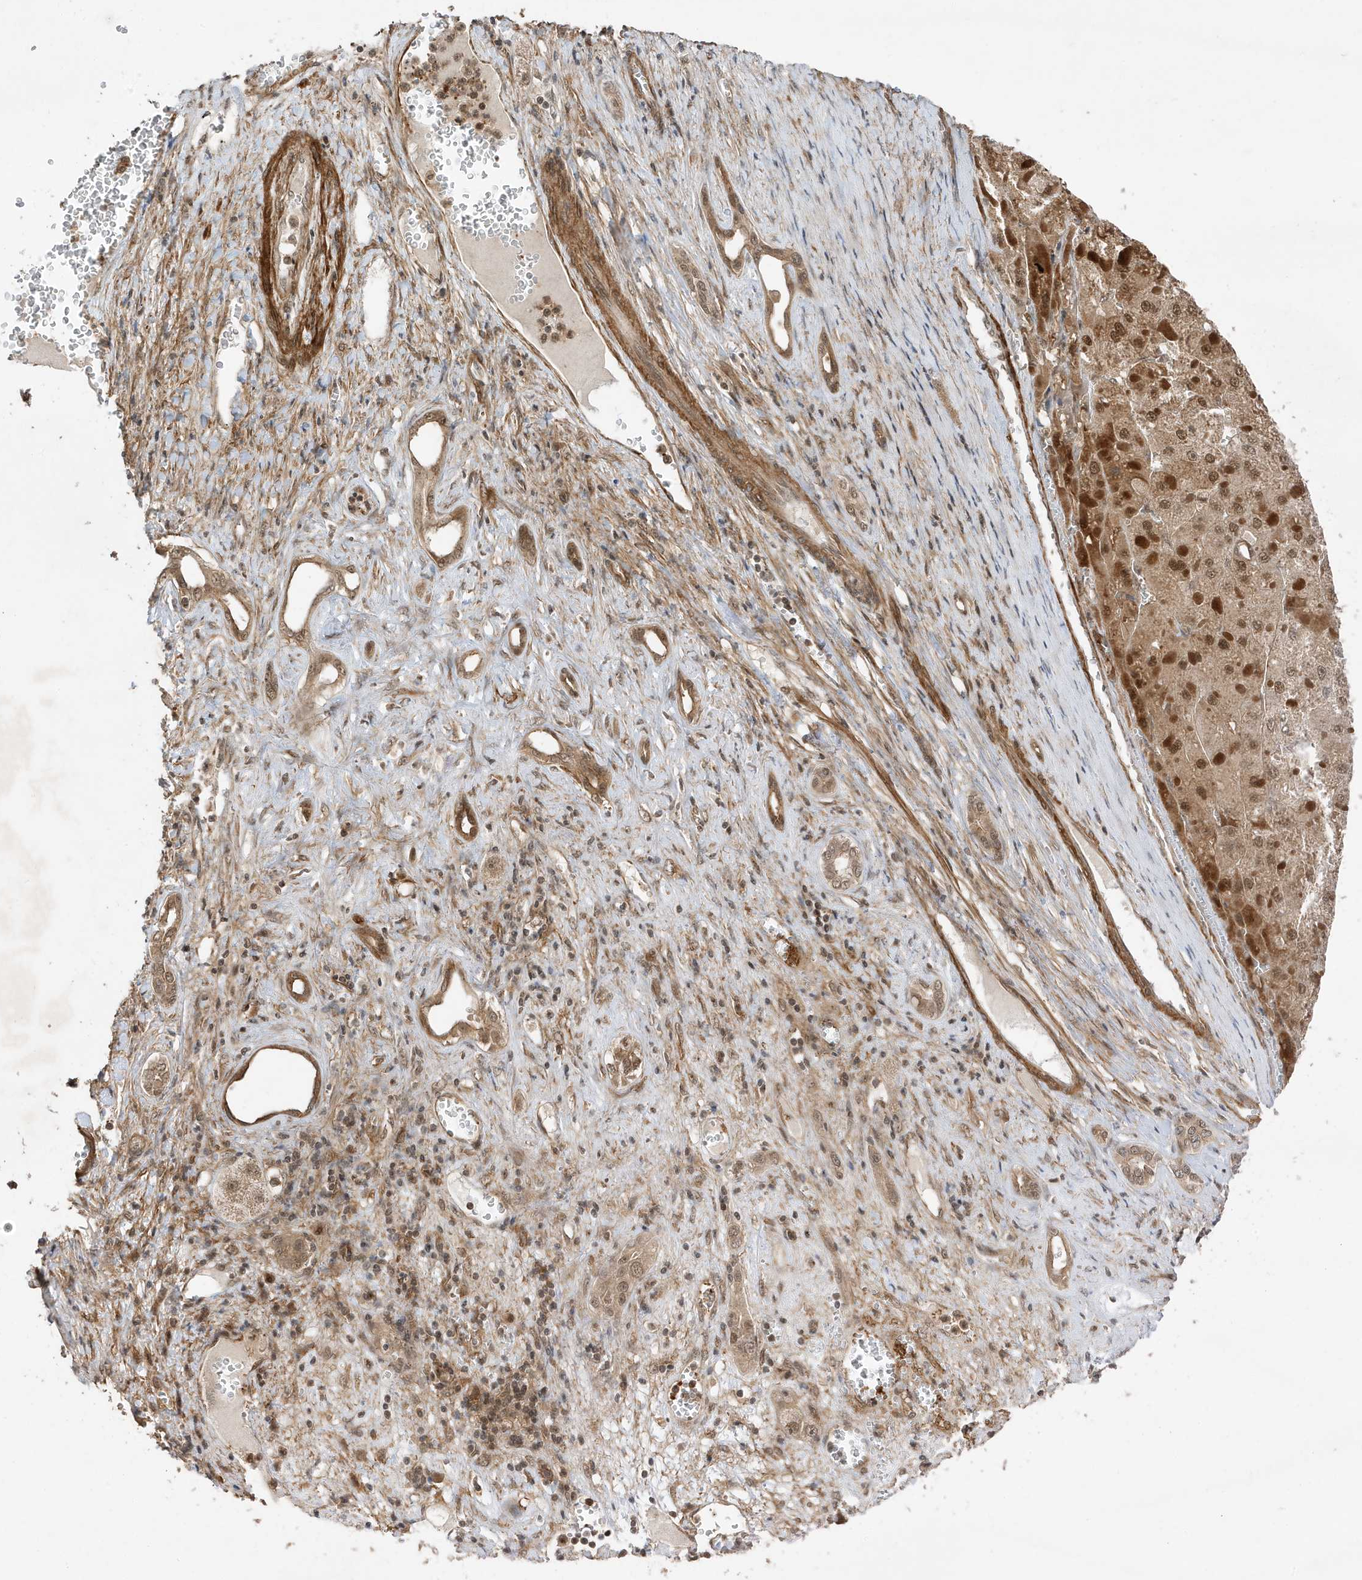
{"staining": {"intensity": "moderate", "quantity": ">75%", "location": "cytoplasmic/membranous,nuclear"}, "tissue": "liver cancer", "cell_type": "Tumor cells", "image_type": "cancer", "snomed": [{"axis": "morphology", "description": "Carcinoma, Hepatocellular, NOS"}, {"axis": "topography", "description": "Liver"}], "caption": "IHC histopathology image of liver cancer stained for a protein (brown), which demonstrates medium levels of moderate cytoplasmic/membranous and nuclear expression in about >75% of tumor cells.", "gene": "MAST3", "patient": {"sex": "female", "age": 73}}